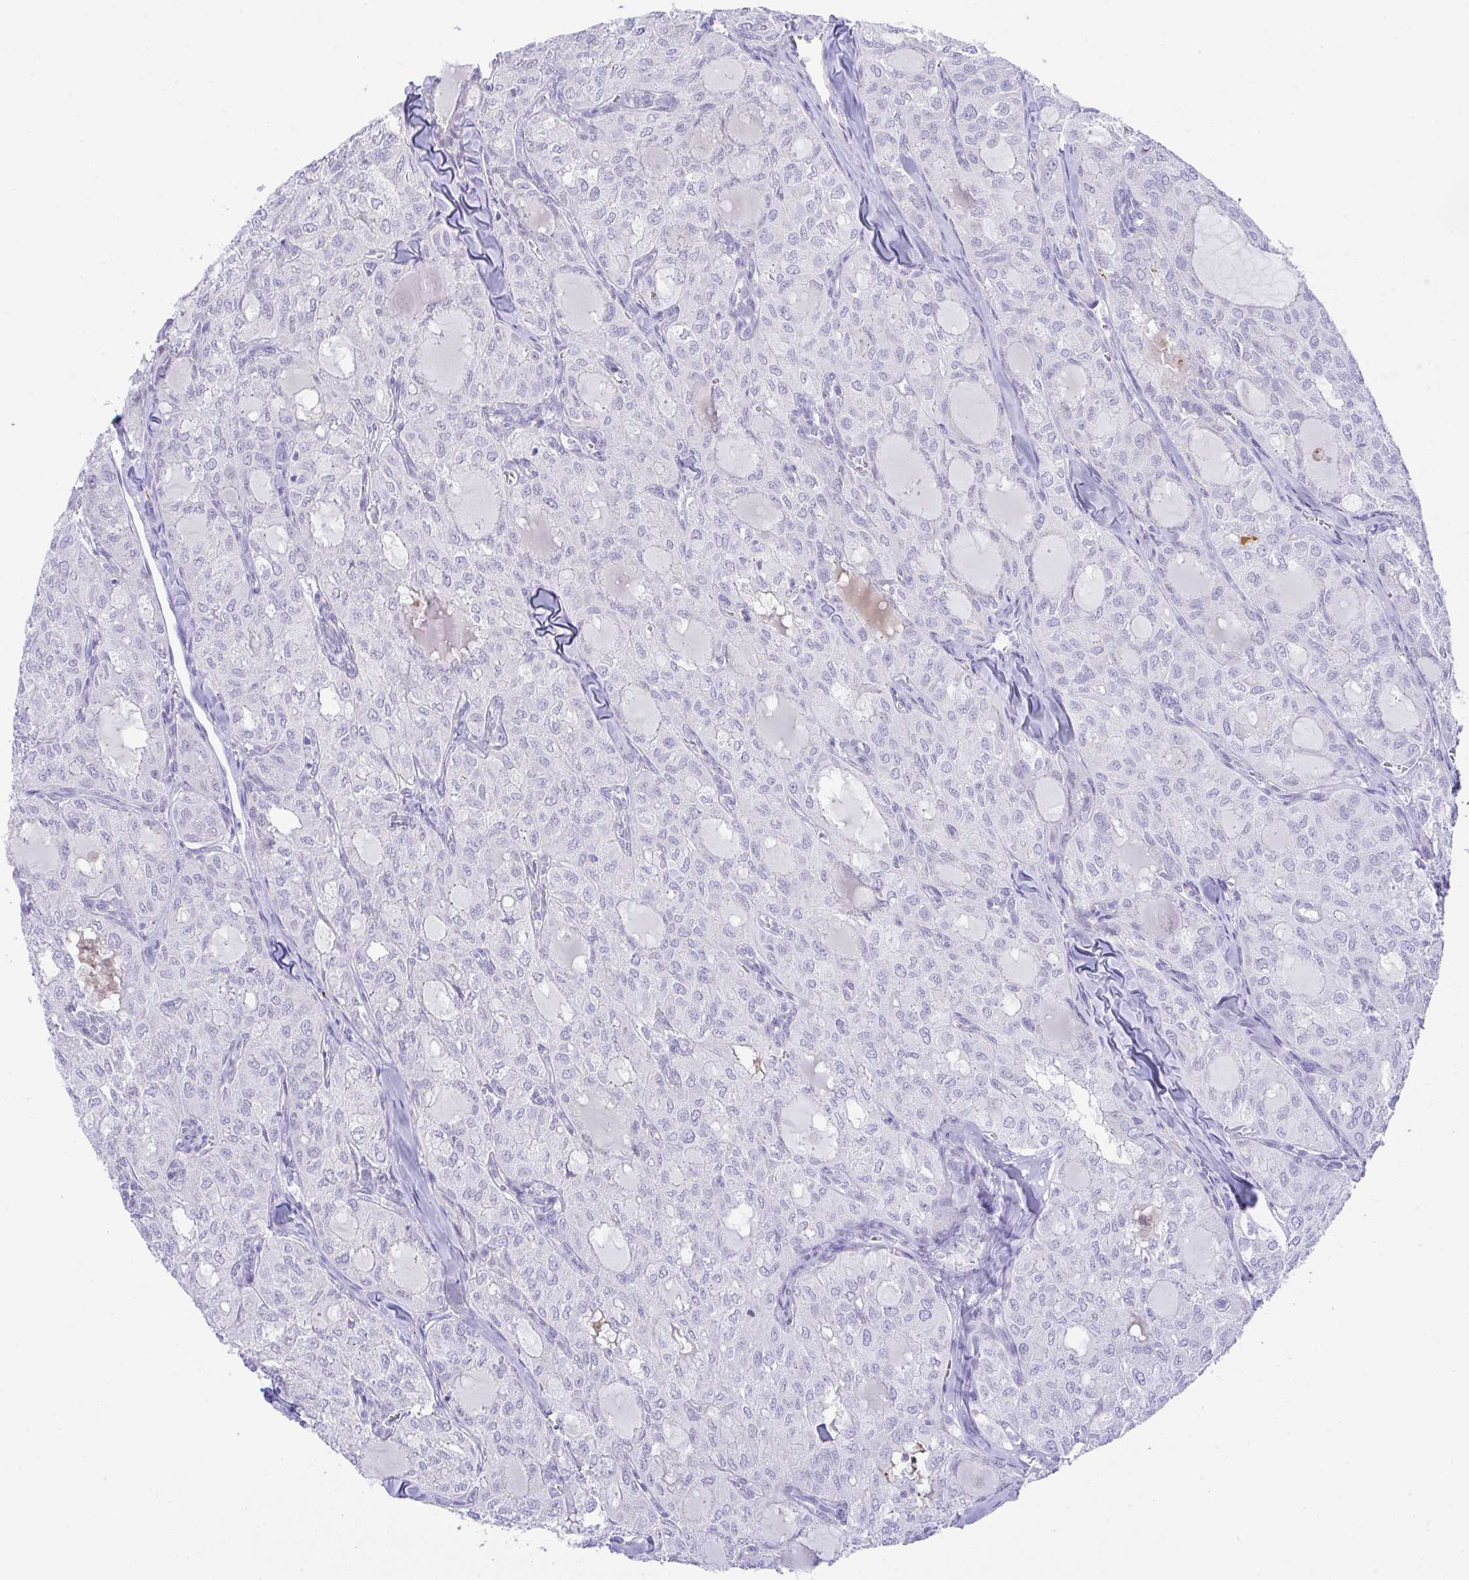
{"staining": {"intensity": "negative", "quantity": "none", "location": "none"}, "tissue": "thyroid cancer", "cell_type": "Tumor cells", "image_type": "cancer", "snomed": [{"axis": "morphology", "description": "Follicular adenoma carcinoma, NOS"}, {"axis": "topography", "description": "Thyroid gland"}], "caption": "An image of thyroid cancer (follicular adenoma carcinoma) stained for a protein displays no brown staining in tumor cells.", "gene": "KMT2E", "patient": {"sex": "male", "age": 75}}